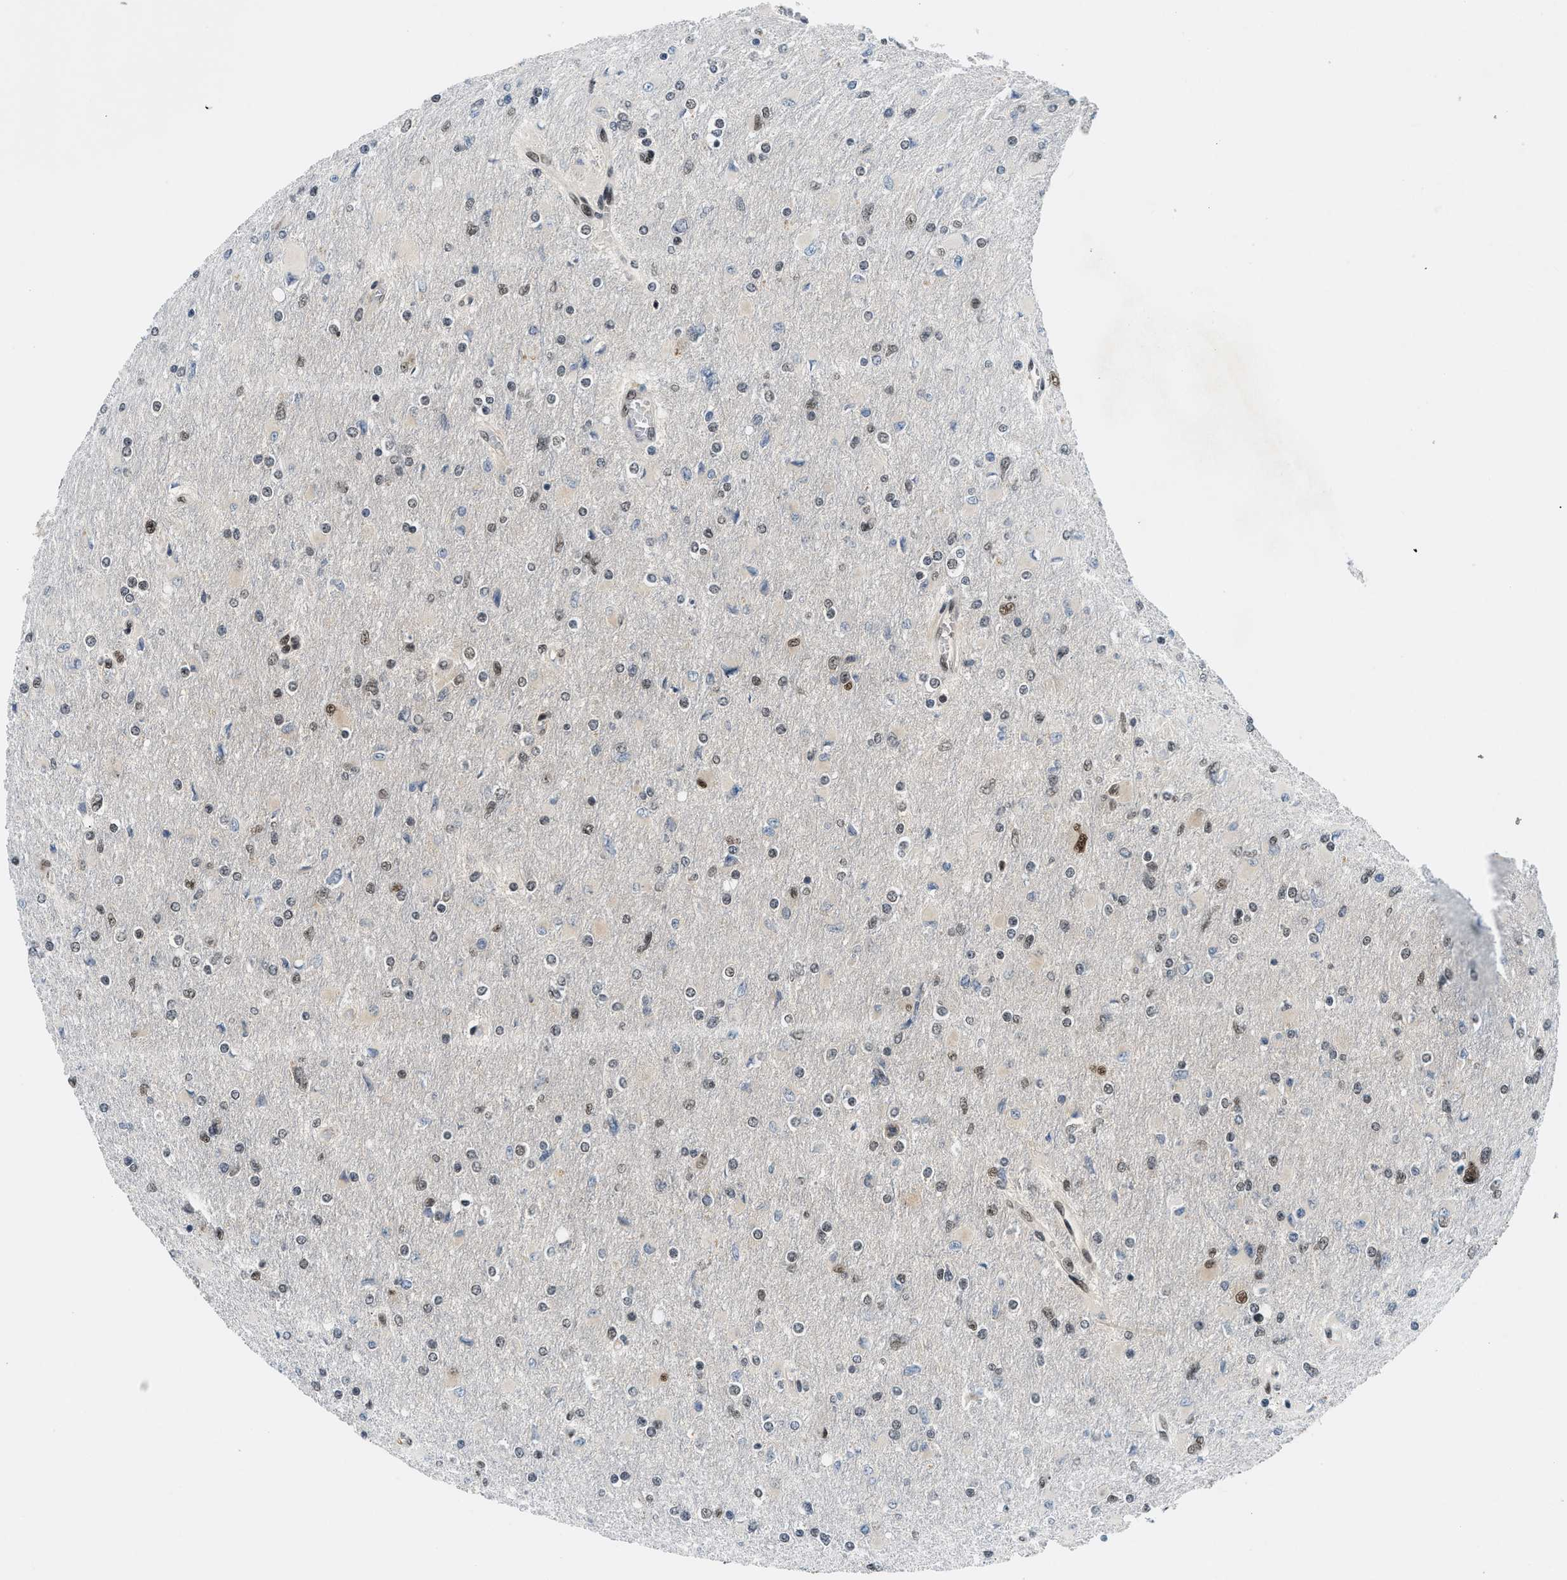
{"staining": {"intensity": "moderate", "quantity": "<25%", "location": "nuclear"}, "tissue": "glioma", "cell_type": "Tumor cells", "image_type": "cancer", "snomed": [{"axis": "morphology", "description": "Glioma, malignant, High grade"}, {"axis": "topography", "description": "Cerebral cortex"}], "caption": "Glioma was stained to show a protein in brown. There is low levels of moderate nuclear positivity in approximately <25% of tumor cells. (Stains: DAB in brown, nuclei in blue, Microscopy: brightfield microscopy at high magnification).", "gene": "NCOA1", "patient": {"sex": "female", "age": 36}}